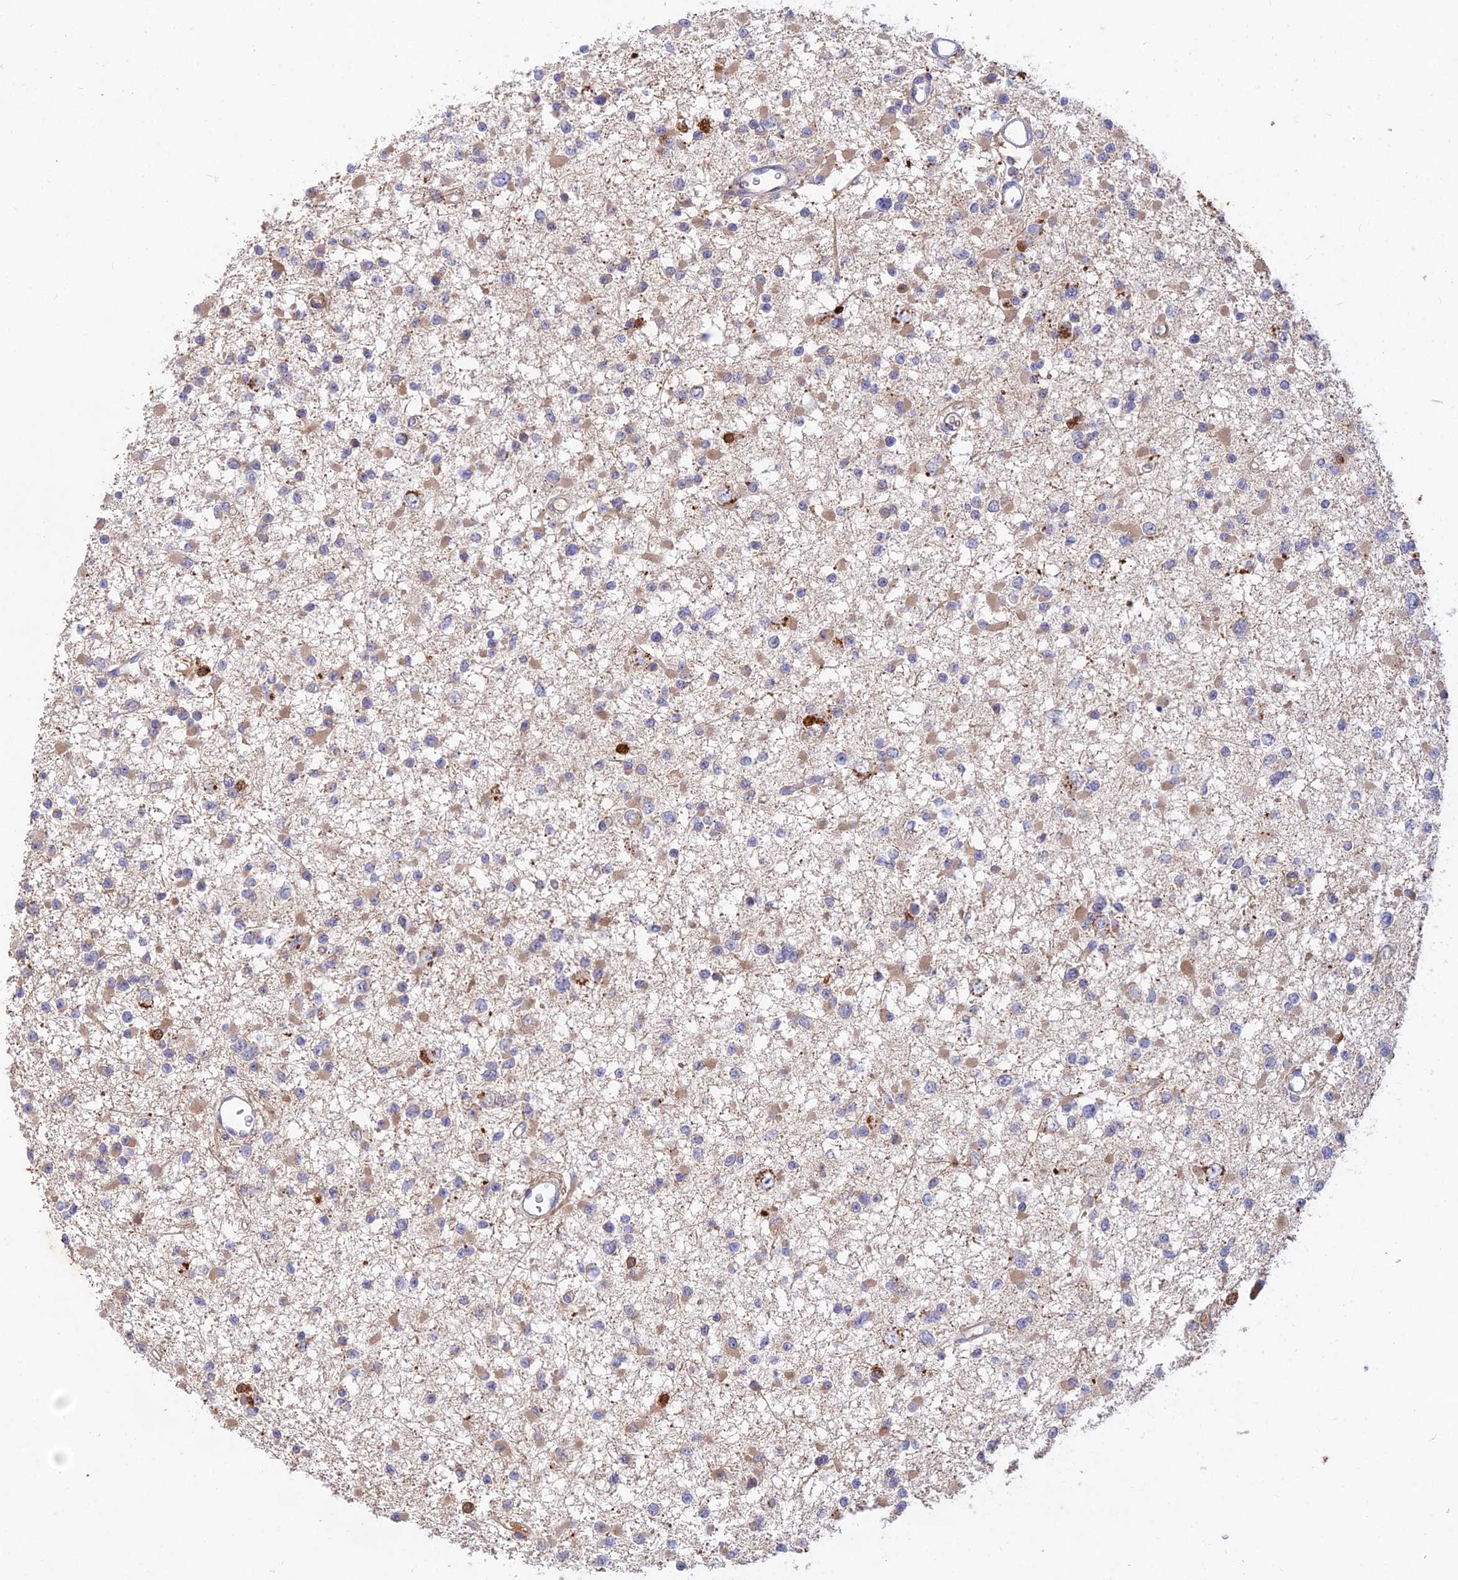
{"staining": {"intensity": "weak", "quantity": "<25%", "location": "cytoplasmic/membranous"}, "tissue": "glioma", "cell_type": "Tumor cells", "image_type": "cancer", "snomed": [{"axis": "morphology", "description": "Glioma, malignant, Low grade"}, {"axis": "topography", "description": "Brain"}], "caption": "The immunohistochemistry histopathology image has no significant positivity in tumor cells of malignant glioma (low-grade) tissue. The staining was performed using DAB to visualize the protein expression in brown, while the nuclei were stained in blue with hematoxylin (Magnification: 20x).", "gene": "ACSM5", "patient": {"sex": "female", "age": 22}}